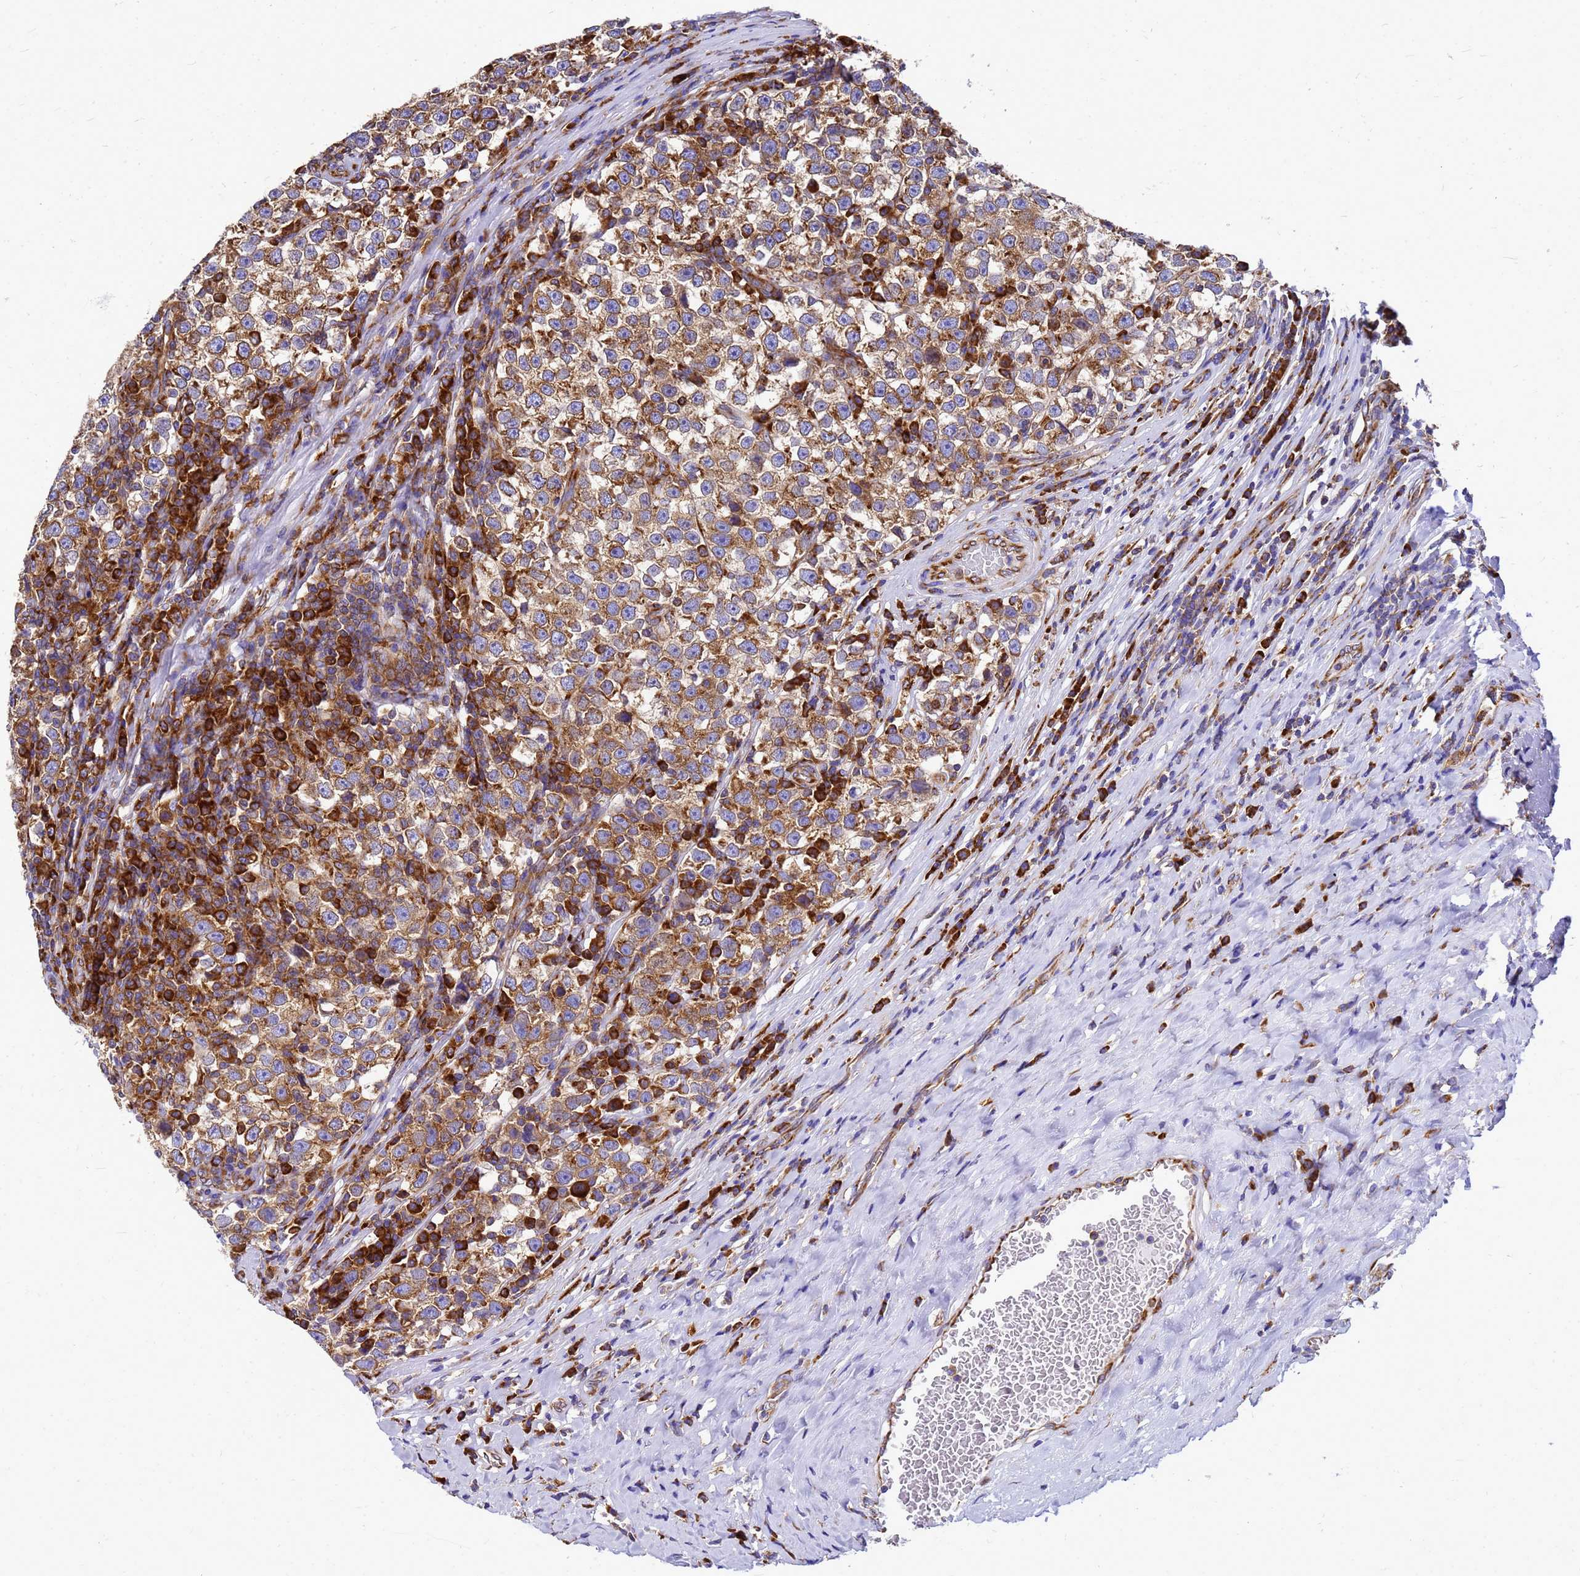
{"staining": {"intensity": "moderate", "quantity": ">75%", "location": "cytoplasmic/membranous"}, "tissue": "testis cancer", "cell_type": "Tumor cells", "image_type": "cancer", "snomed": [{"axis": "morphology", "description": "Normal tissue, NOS"}, {"axis": "morphology", "description": "Seminoma, NOS"}, {"axis": "topography", "description": "Testis"}], "caption": "About >75% of tumor cells in human seminoma (testis) display moderate cytoplasmic/membranous protein staining as visualized by brown immunohistochemical staining.", "gene": "EEF1D", "patient": {"sex": "male", "age": 43}}